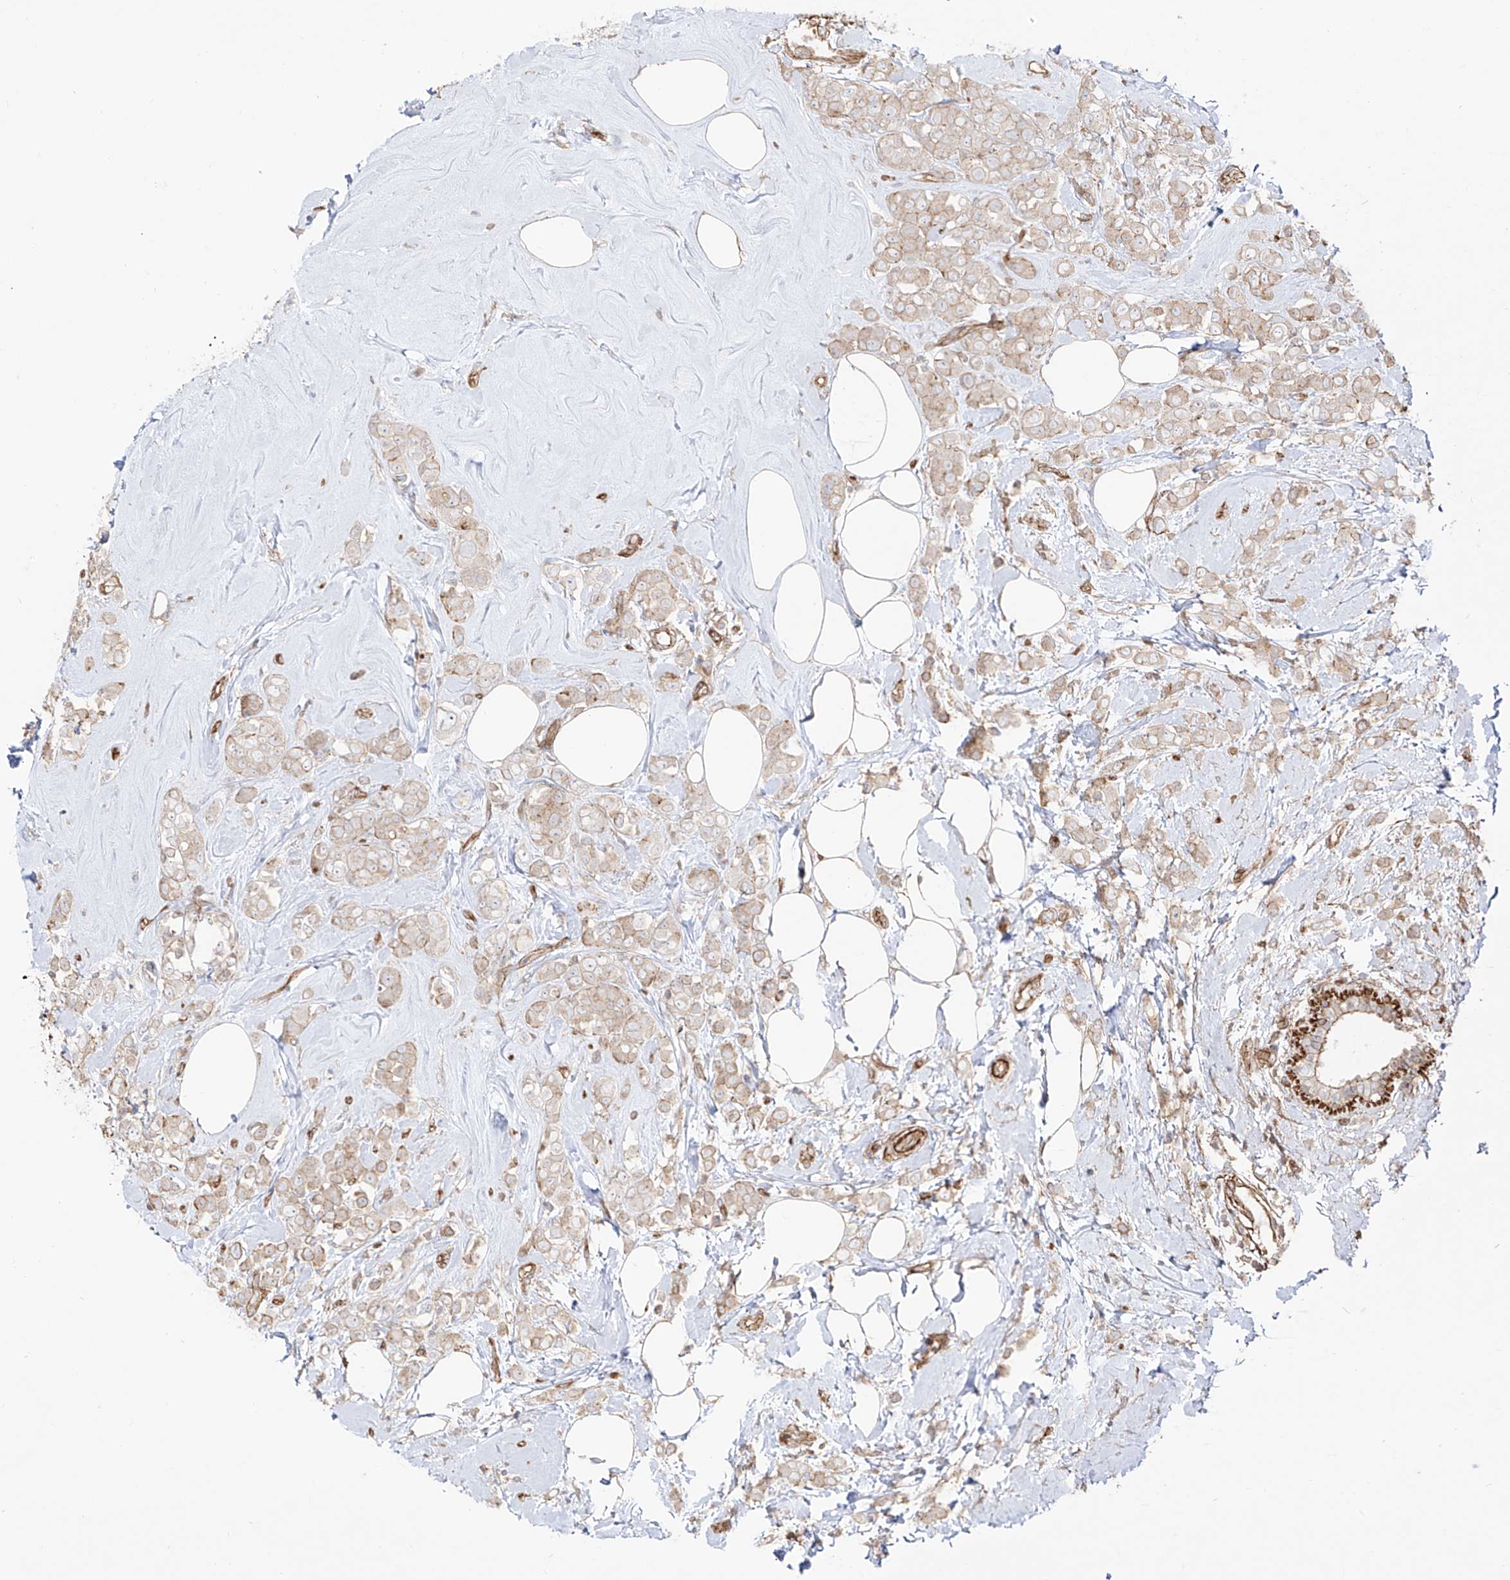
{"staining": {"intensity": "weak", "quantity": "<25%", "location": "cytoplasmic/membranous"}, "tissue": "breast cancer", "cell_type": "Tumor cells", "image_type": "cancer", "snomed": [{"axis": "morphology", "description": "Lobular carcinoma"}, {"axis": "topography", "description": "Breast"}], "caption": "This micrograph is of lobular carcinoma (breast) stained with IHC to label a protein in brown with the nuclei are counter-stained blue. There is no expression in tumor cells.", "gene": "ZNF180", "patient": {"sex": "female", "age": 47}}